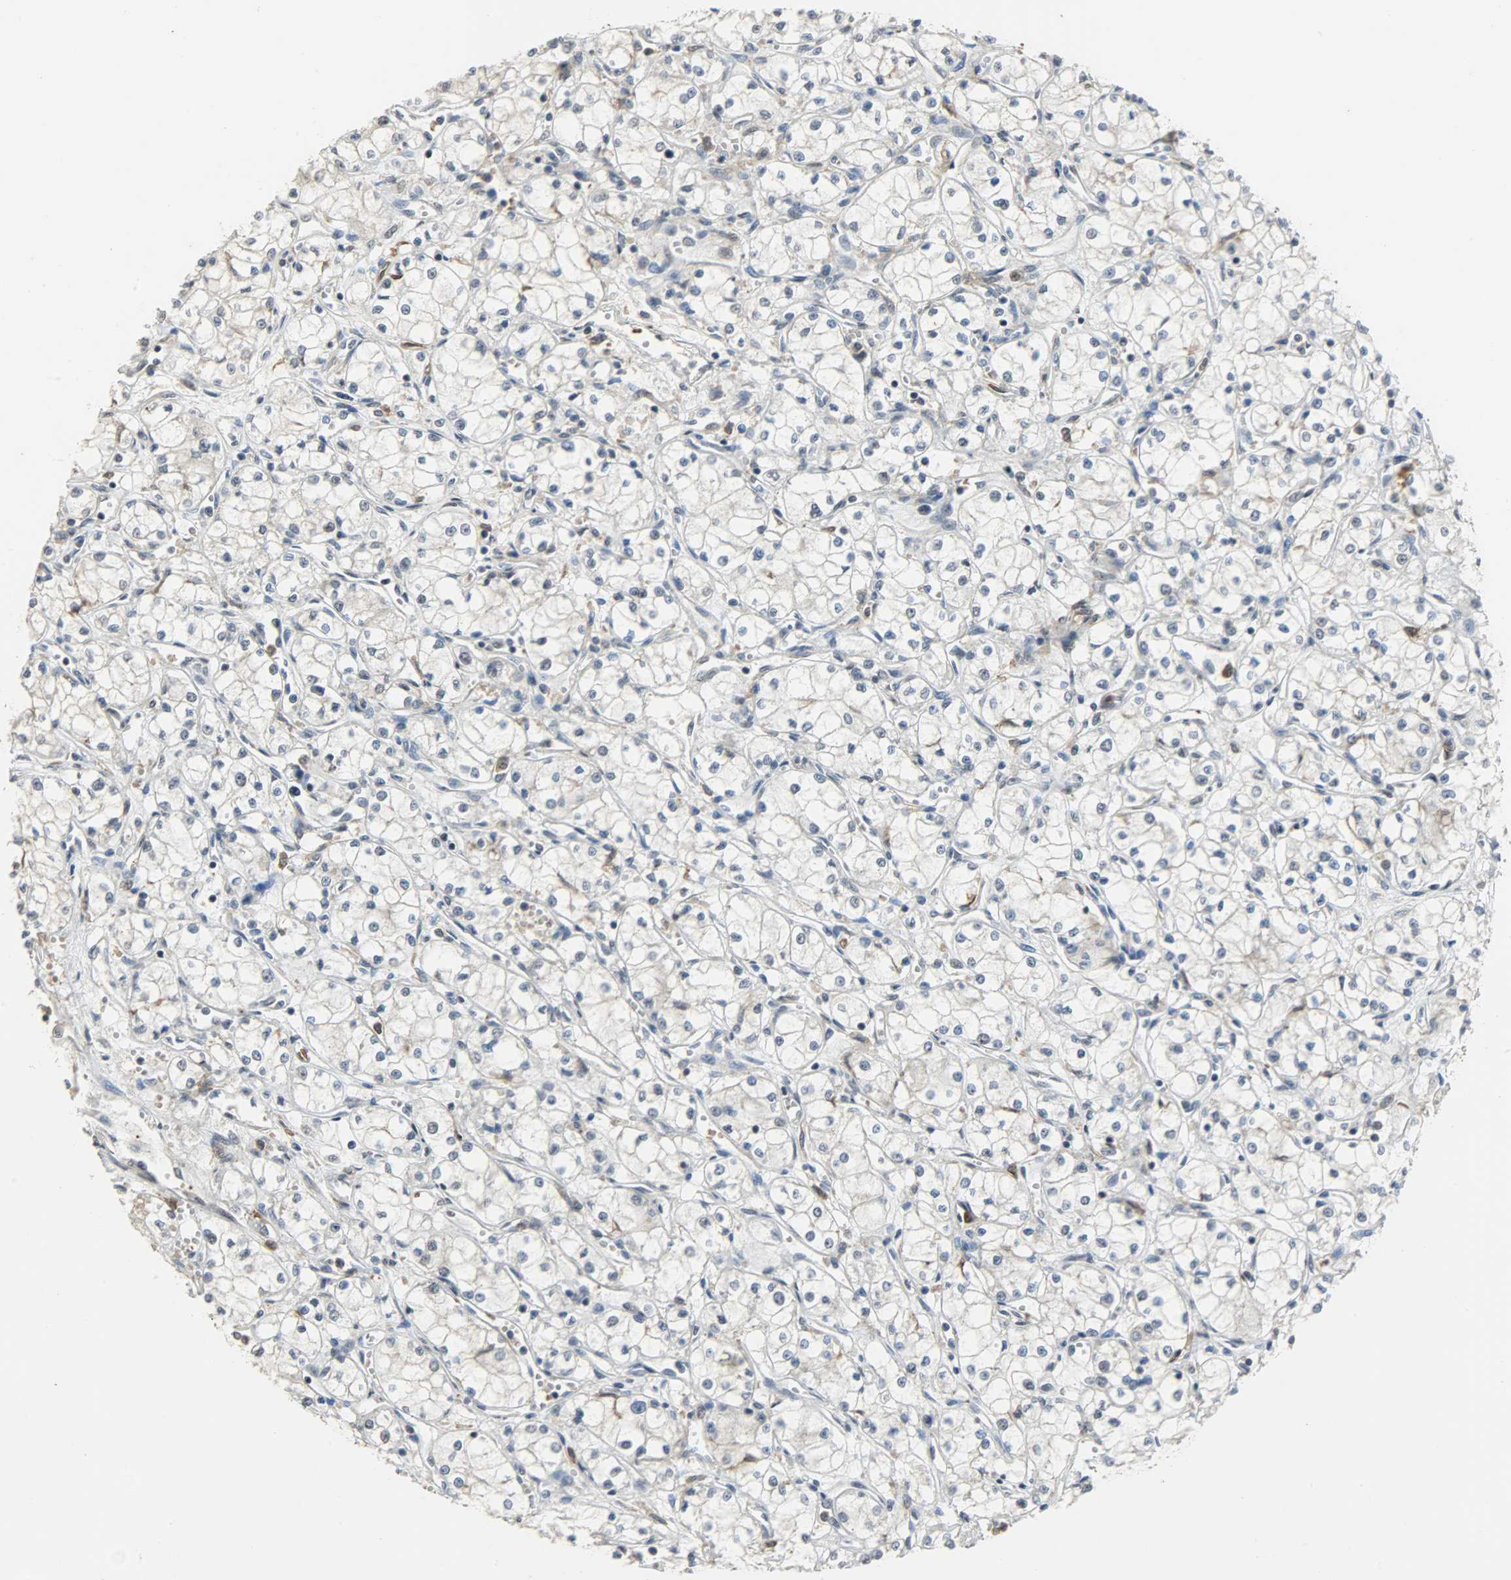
{"staining": {"intensity": "negative", "quantity": "none", "location": "none"}, "tissue": "renal cancer", "cell_type": "Tumor cells", "image_type": "cancer", "snomed": [{"axis": "morphology", "description": "Normal tissue, NOS"}, {"axis": "morphology", "description": "Adenocarcinoma, NOS"}, {"axis": "topography", "description": "Kidney"}], "caption": "This is a micrograph of immunohistochemistry staining of renal cancer, which shows no staining in tumor cells.", "gene": "SKAP2", "patient": {"sex": "male", "age": 59}}